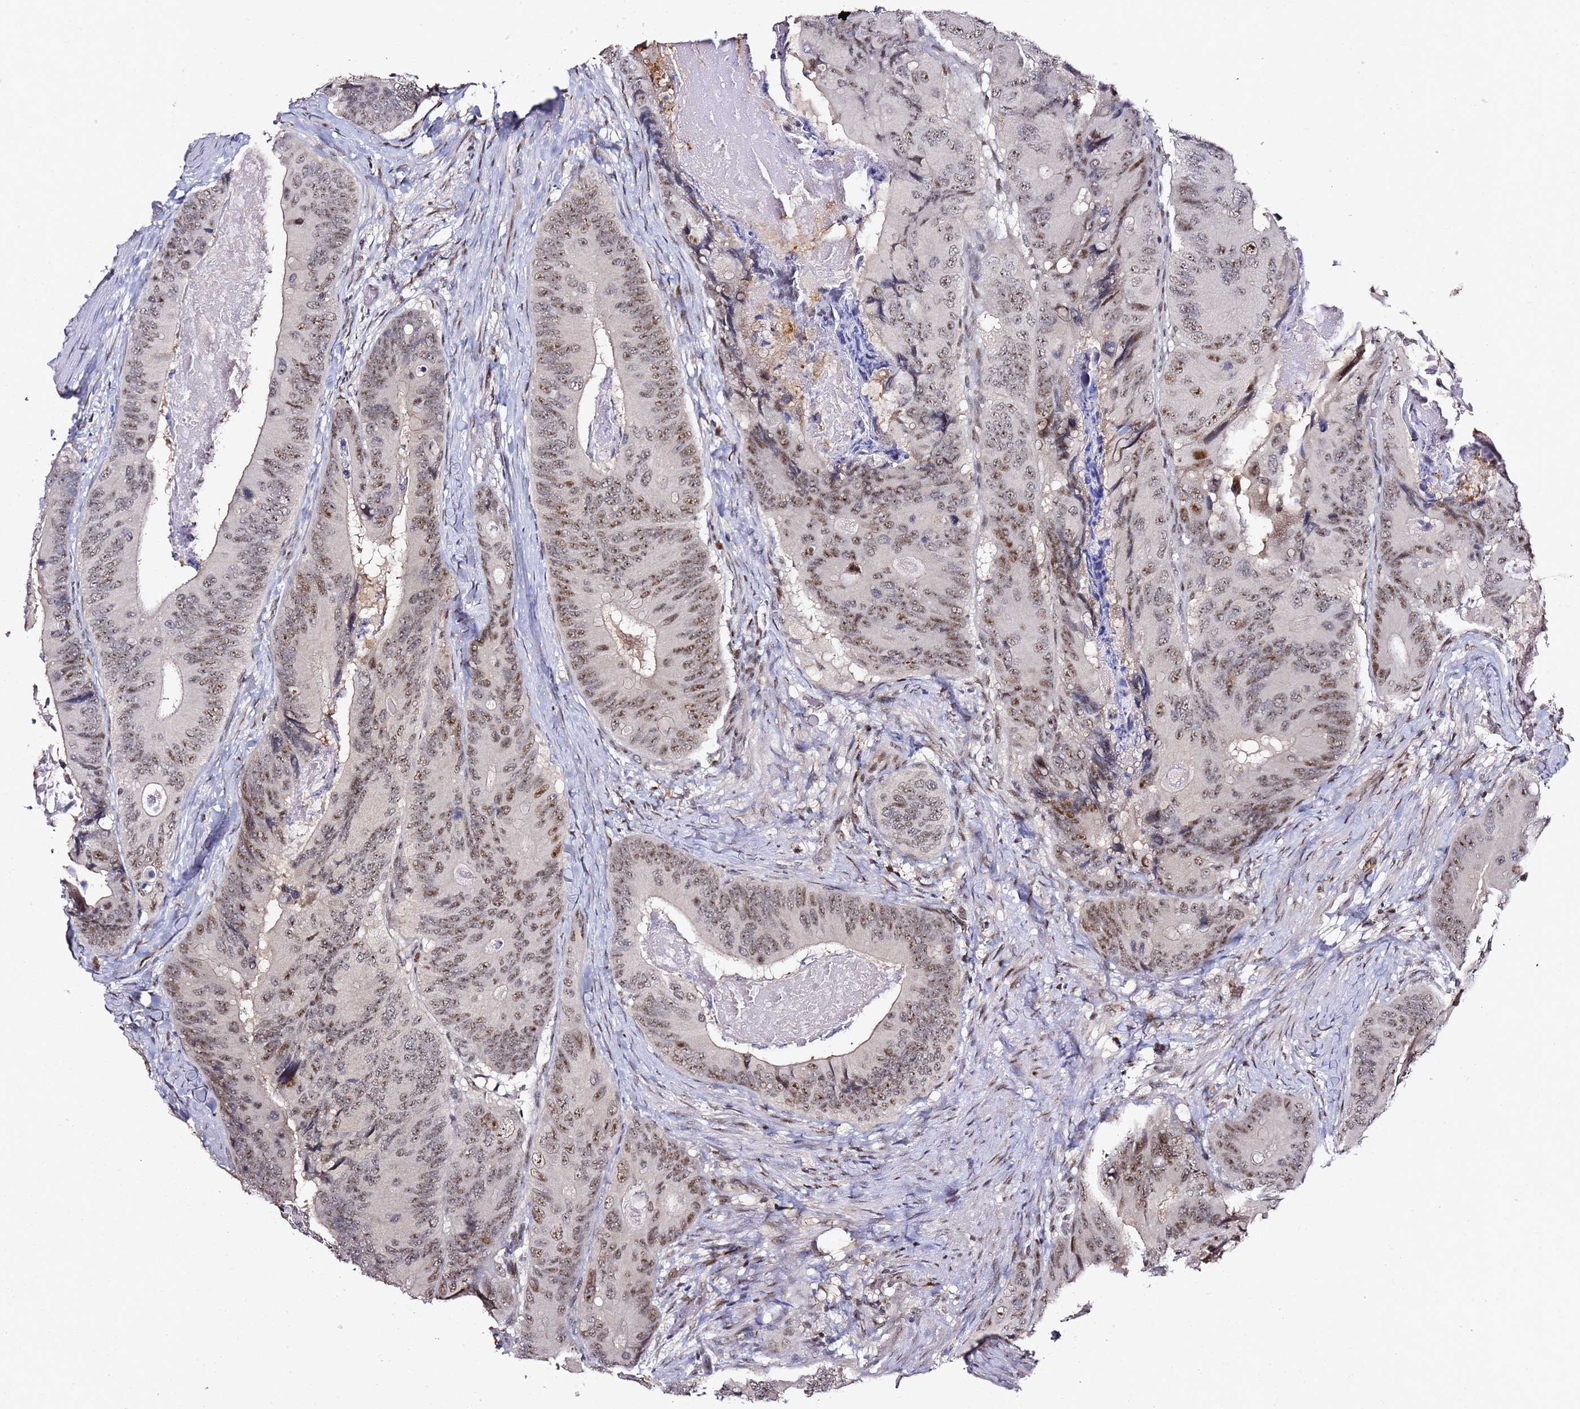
{"staining": {"intensity": "moderate", "quantity": ">75%", "location": "nuclear"}, "tissue": "colorectal cancer", "cell_type": "Tumor cells", "image_type": "cancer", "snomed": [{"axis": "morphology", "description": "Adenocarcinoma, NOS"}, {"axis": "topography", "description": "Colon"}], "caption": "Tumor cells exhibit medium levels of moderate nuclear expression in approximately >75% of cells in human colorectal cancer. (DAB = brown stain, brightfield microscopy at high magnification).", "gene": "FCF1", "patient": {"sex": "male", "age": 84}}